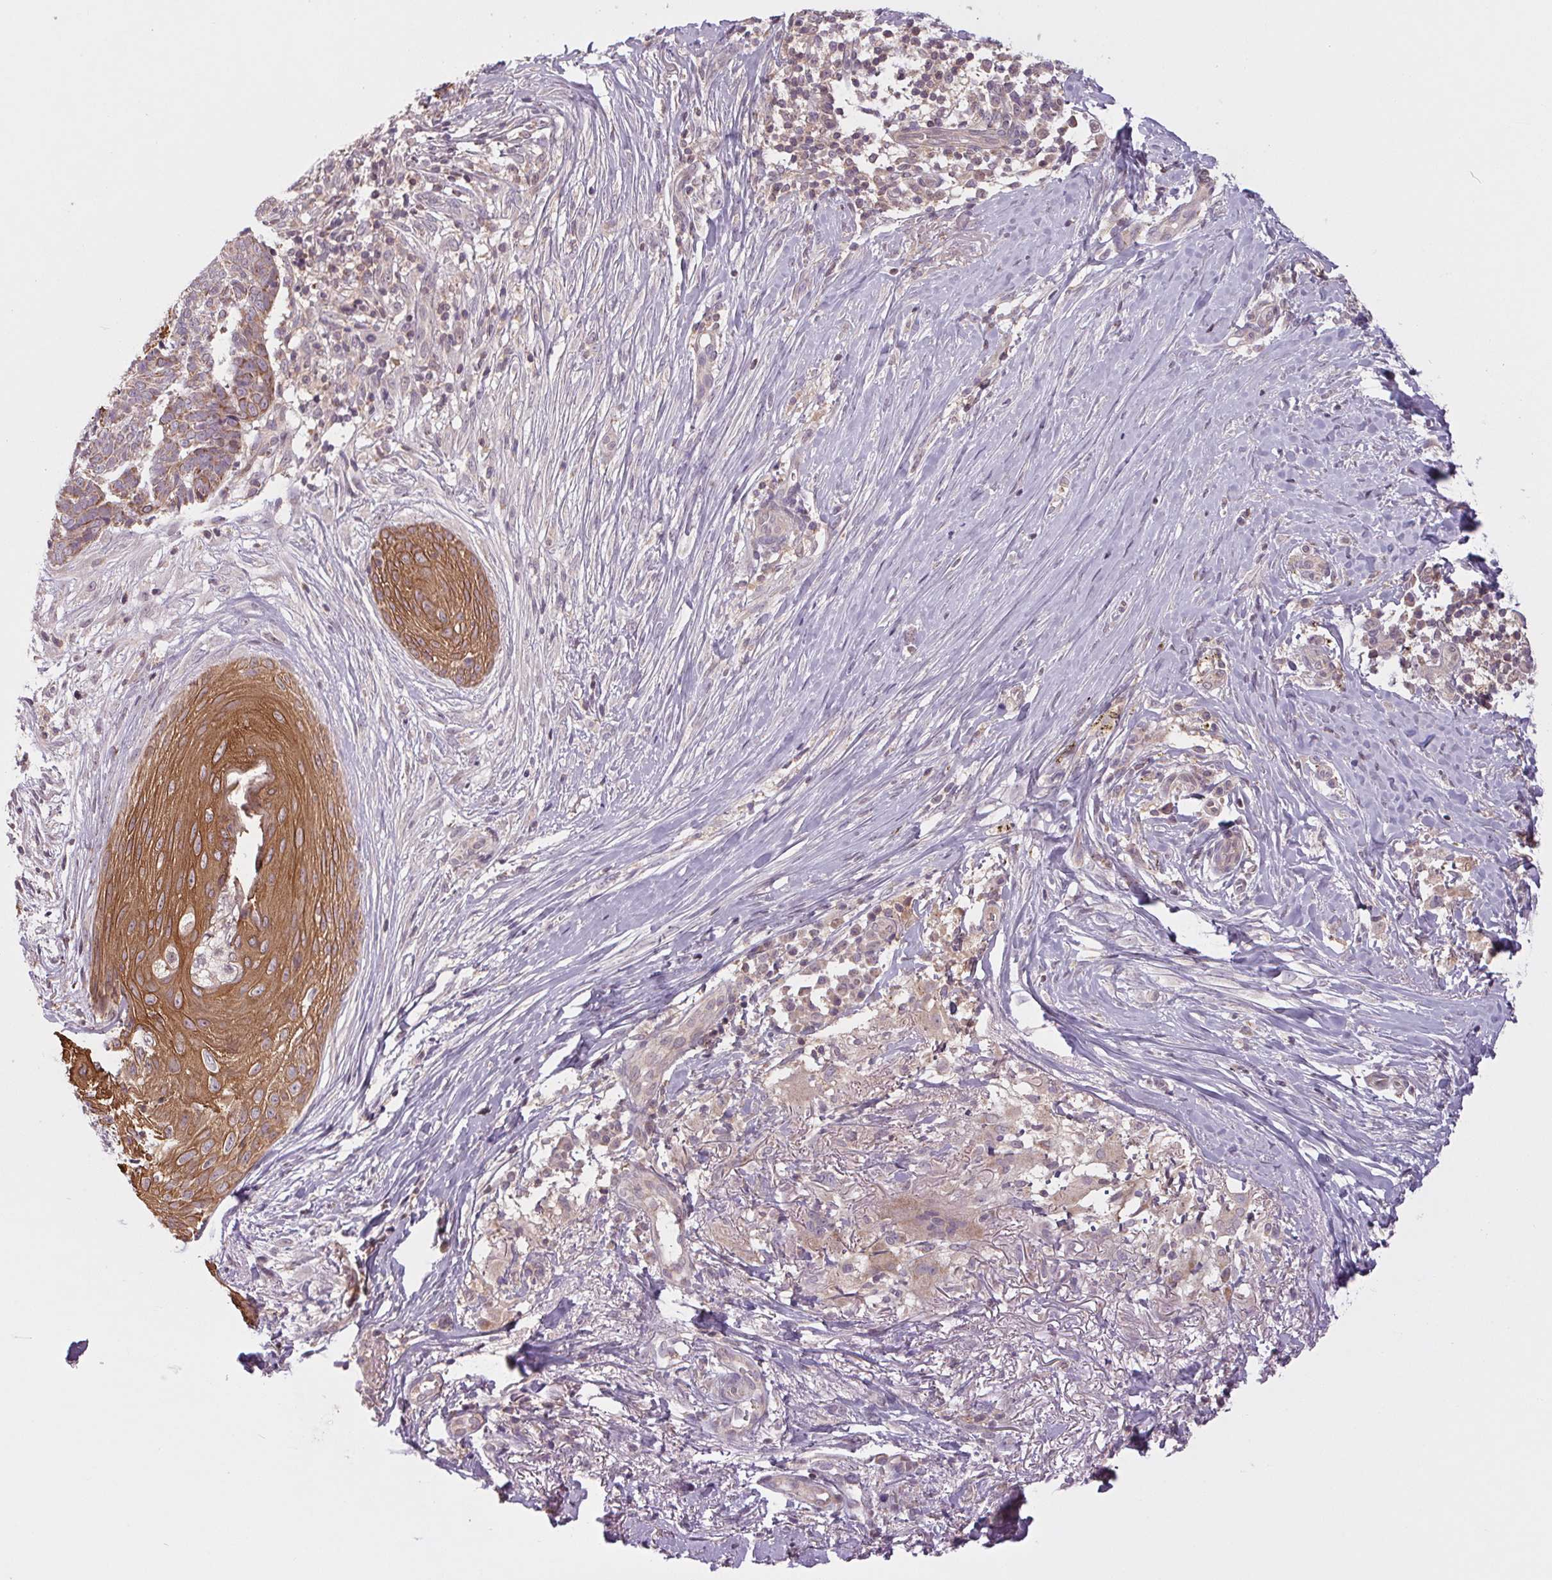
{"staining": {"intensity": "moderate", "quantity": ">75%", "location": "cytoplasmic/membranous"}, "tissue": "skin cancer", "cell_type": "Tumor cells", "image_type": "cancer", "snomed": [{"axis": "morphology", "description": "Basal cell carcinoma"}, {"axis": "topography", "description": "Skin"}, {"axis": "topography", "description": "Skin of nose"}], "caption": "Basal cell carcinoma (skin) stained with immunohistochemistry shows moderate cytoplasmic/membranous positivity in approximately >75% of tumor cells.", "gene": "MAP3K5", "patient": {"sex": "female", "age": 81}}